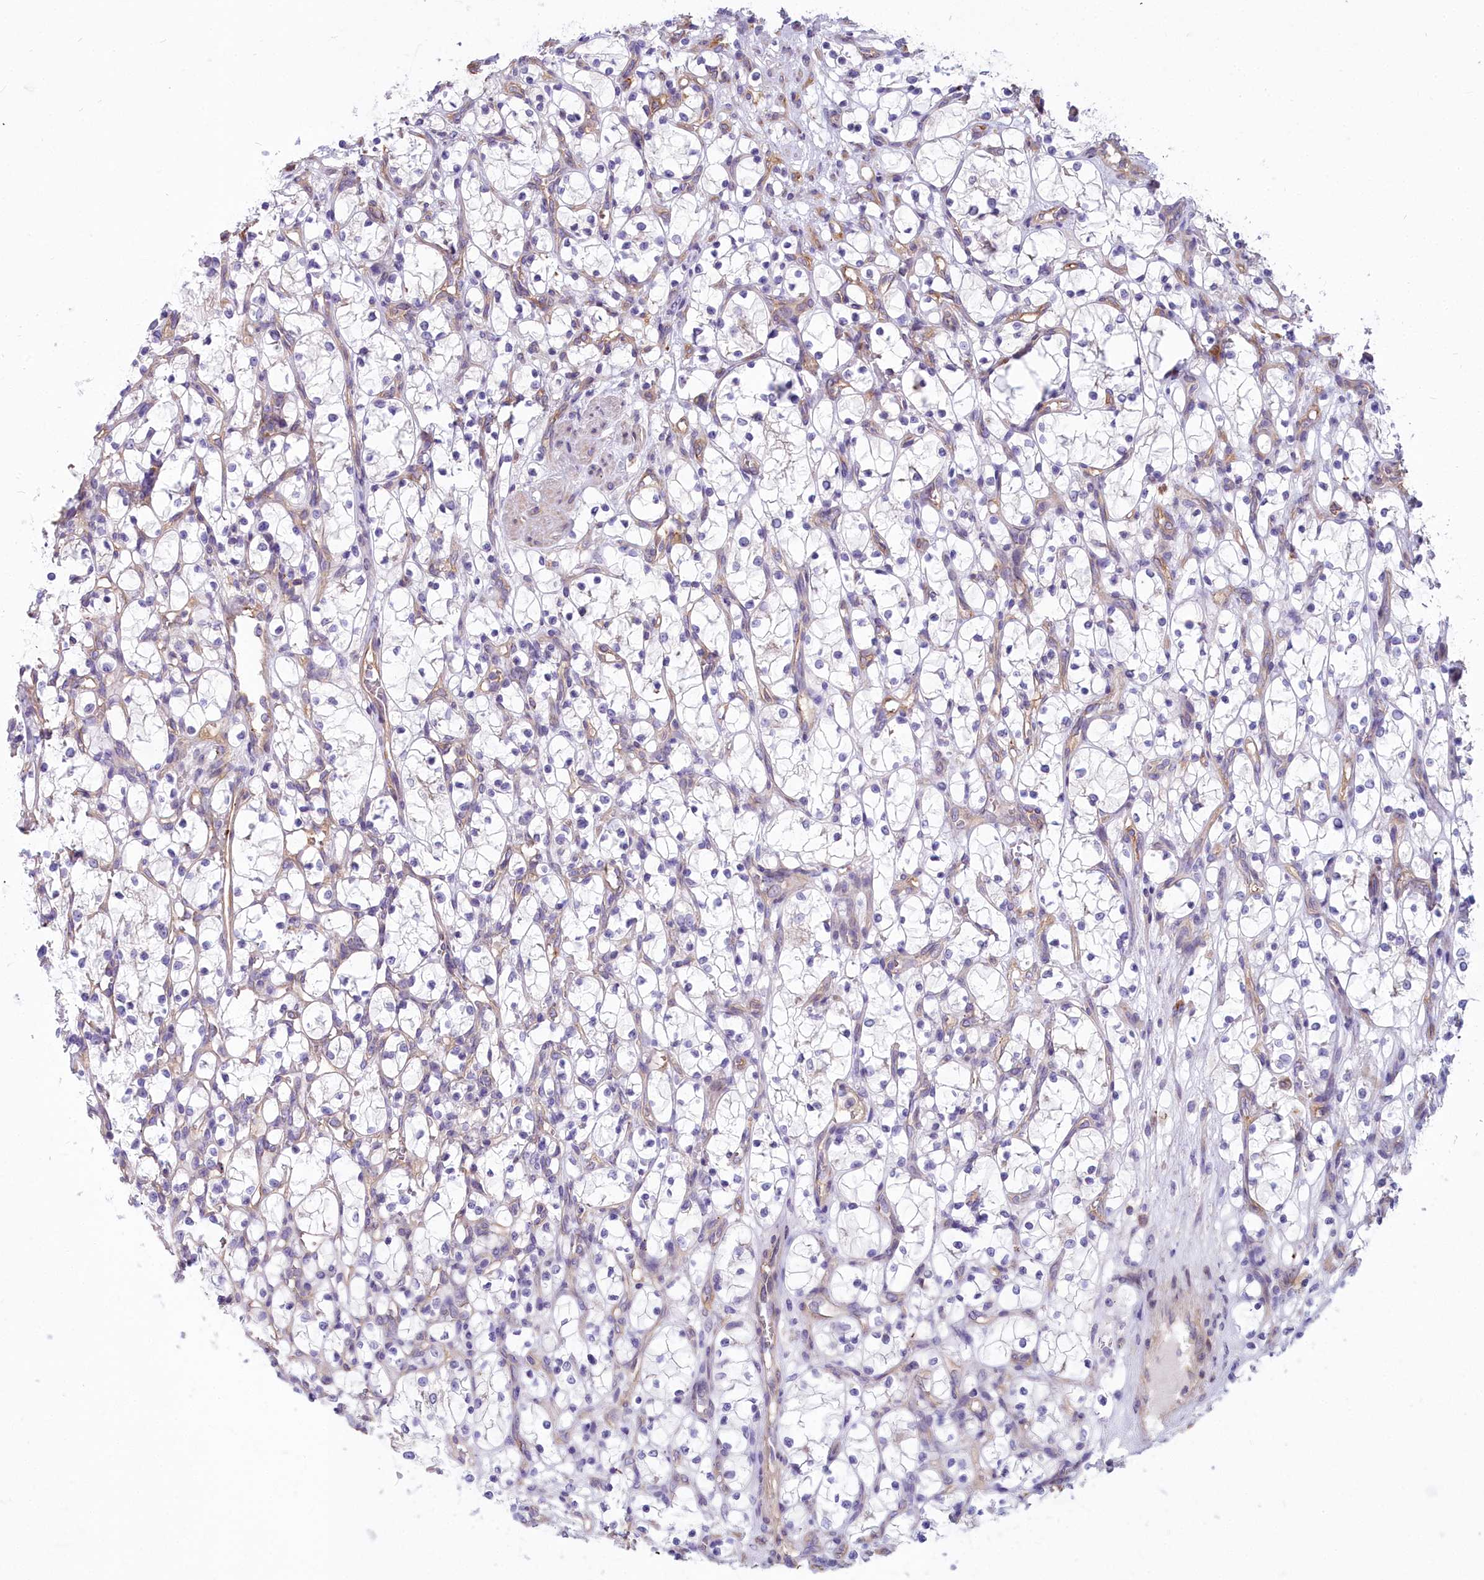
{"staining": {"intensity": "negative", "quantity": "none", "location": "none"}, "tissue": "renal cancer", "cell_type": "Tumor cells", "image_type": "cancer", "snomed": [{"axis": "morphology", "description": "Adenocarcinoma, NOS"}, {"axis": "topography", "description": "Kidney"}], "caption": "Histopathology image shows no protein expression in tumor cells of renal cancer tissue.", "gene": "HLA-DOA", "patient": {"sex": "female", "age": 69}}